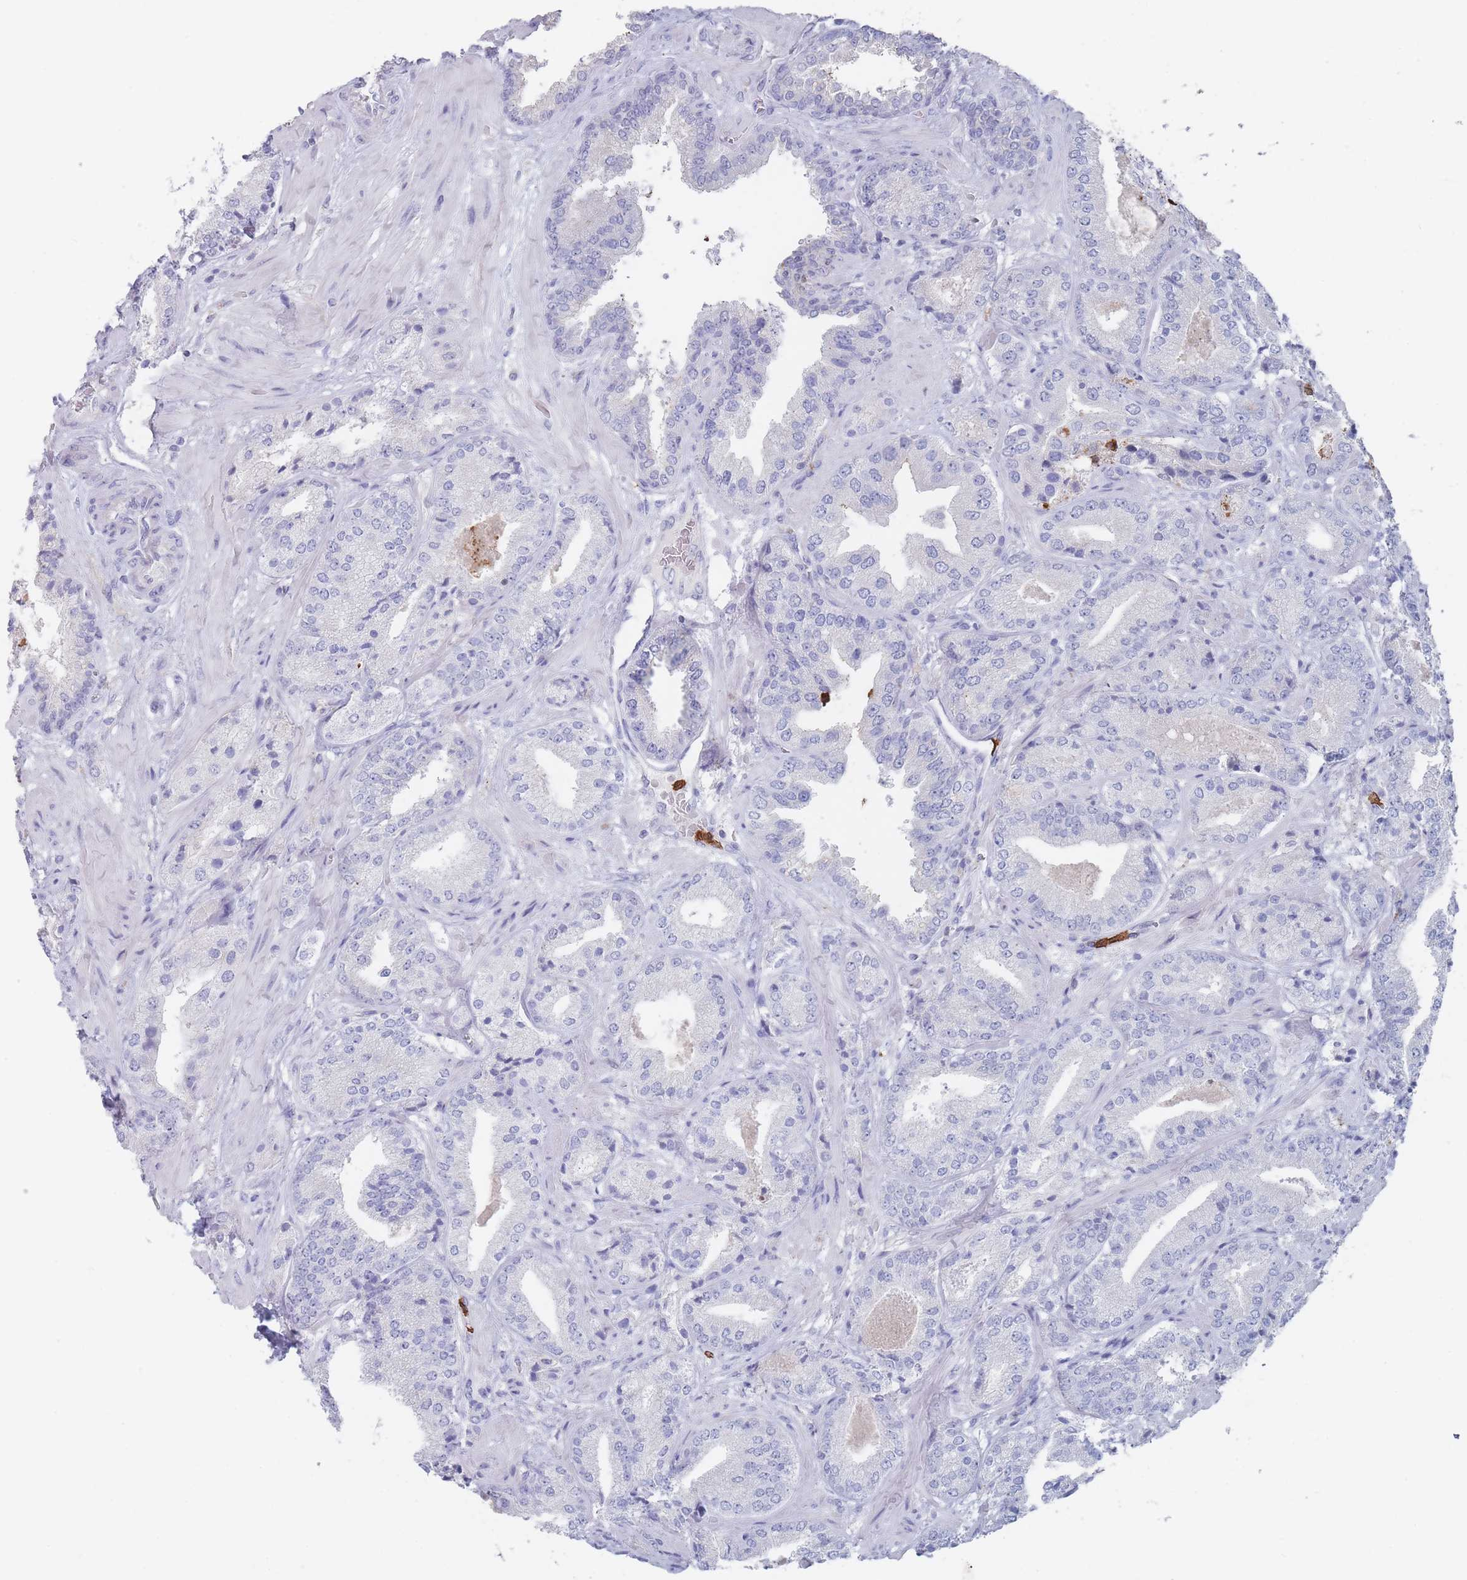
{"staining": {"intensity": "negative", "quantity": "none", "location": "none"}, "tissue": "prostate cancer", "cell_type": "Tumor cells", "image_type": "cancer", "snomed": [{"axis": "morphology", "description": "Adenocarcinoma, High grade"}, {"axis": "topography", "description": "Prostate"}], "caption": "This is an immunohistochemistry photomicrograph of prostate high-grade adenocarcinoma. There is no positivity in tumor cells.", "gene": "ATP1A3", "patient": {"sex": "male", "age": 63}}